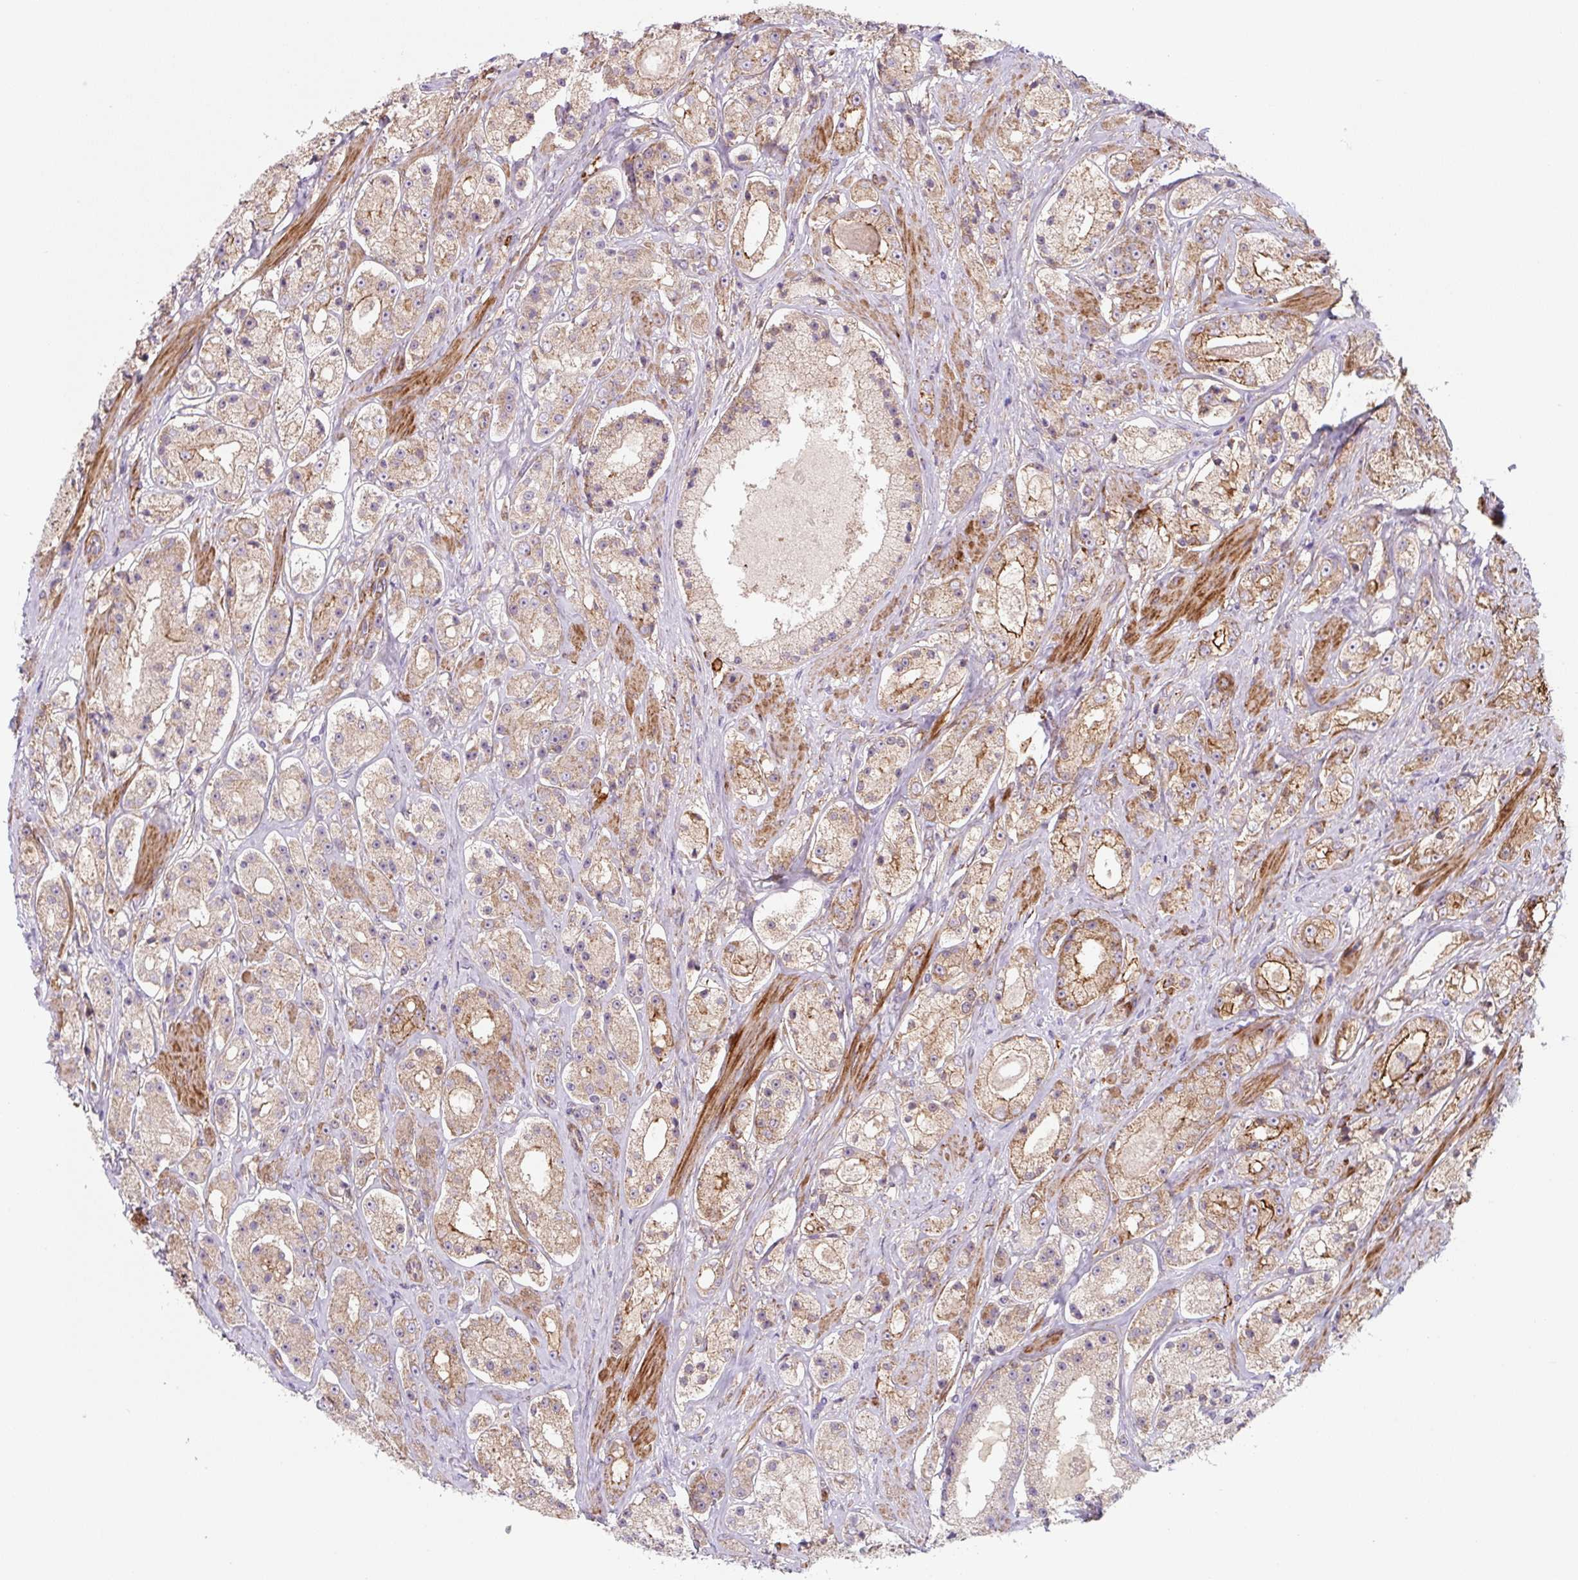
{"staining": {"intensity": "weak", "quantity": ">75%", "location": "cytoplasmic/membranous"}, "tissue": "prostate cancer", "cell_type": "Tumor cells", "image_type": "cancer", "snomed": [{"axis": "morphology", "description": "Adenocarcinoma, High grade"}, {"axis": "topography", "description": "Prostate"}], "caption": "This is an image of immunohistochemistry staining of prostate adenocarcinoma (high-grade), which shows weak staining in the cytoplasmic/membranous of tumor cells.", "gene": "DHFR2", "patient": {"sex": "male", "age": 67}}